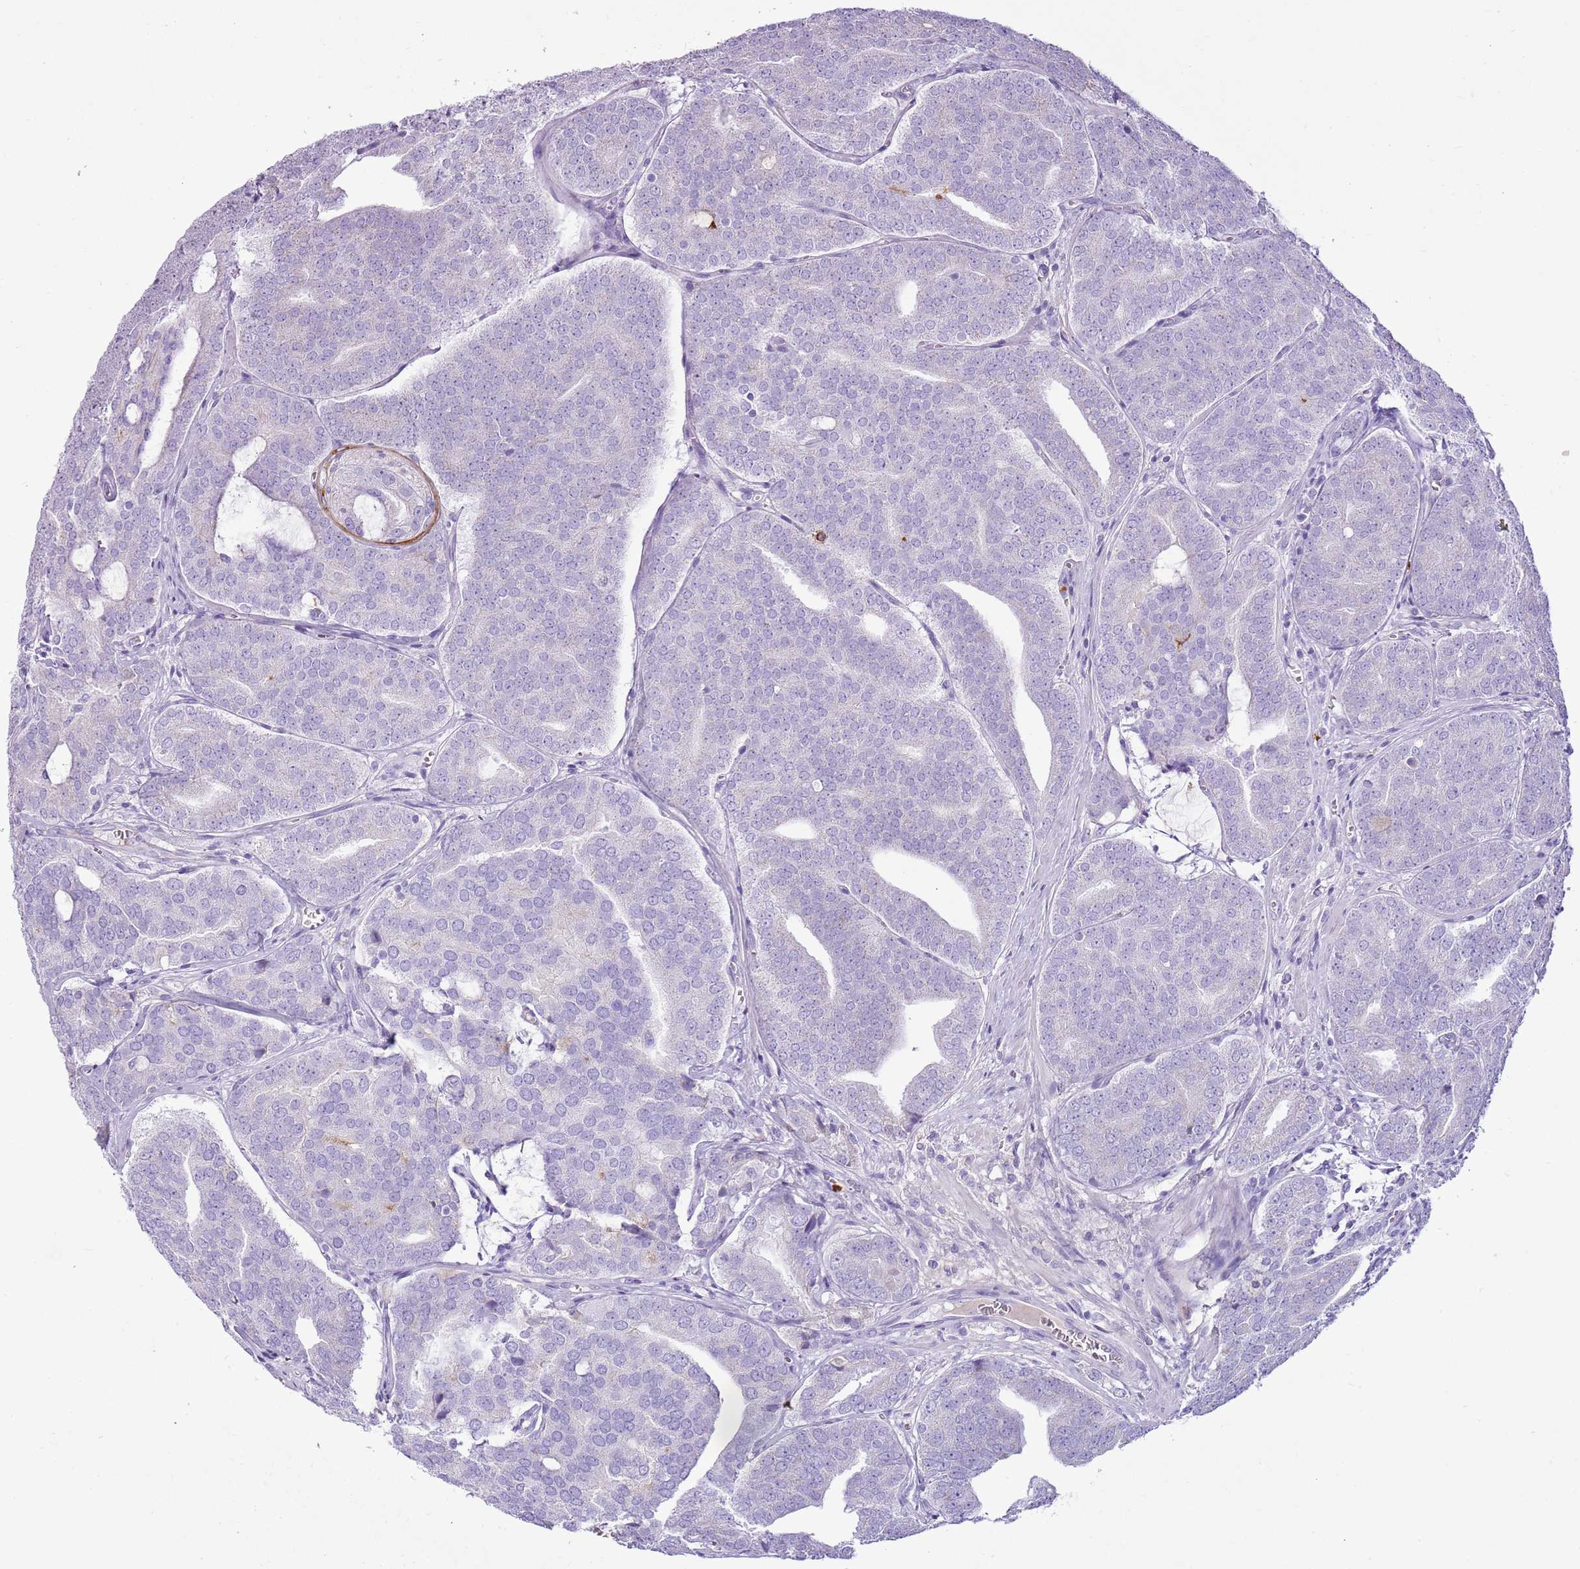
{"staining": {"intensity": "negative", "quantity": "none", "location": "none"}, "tissue": "prostate cancer", "cell_type": "Tumor cells", "image_type": "cancer", "snomed": [{"axis": "morphology", "description": "Adenocarcinoma, High grade"}, {"axis": "topography", "description": "Prostate"}], "caption": "The photomicrograph shows no staining of tumor cells in prostate cancer.", "gene": "CD177", "patient": {"sex": "male", "age": 55}}